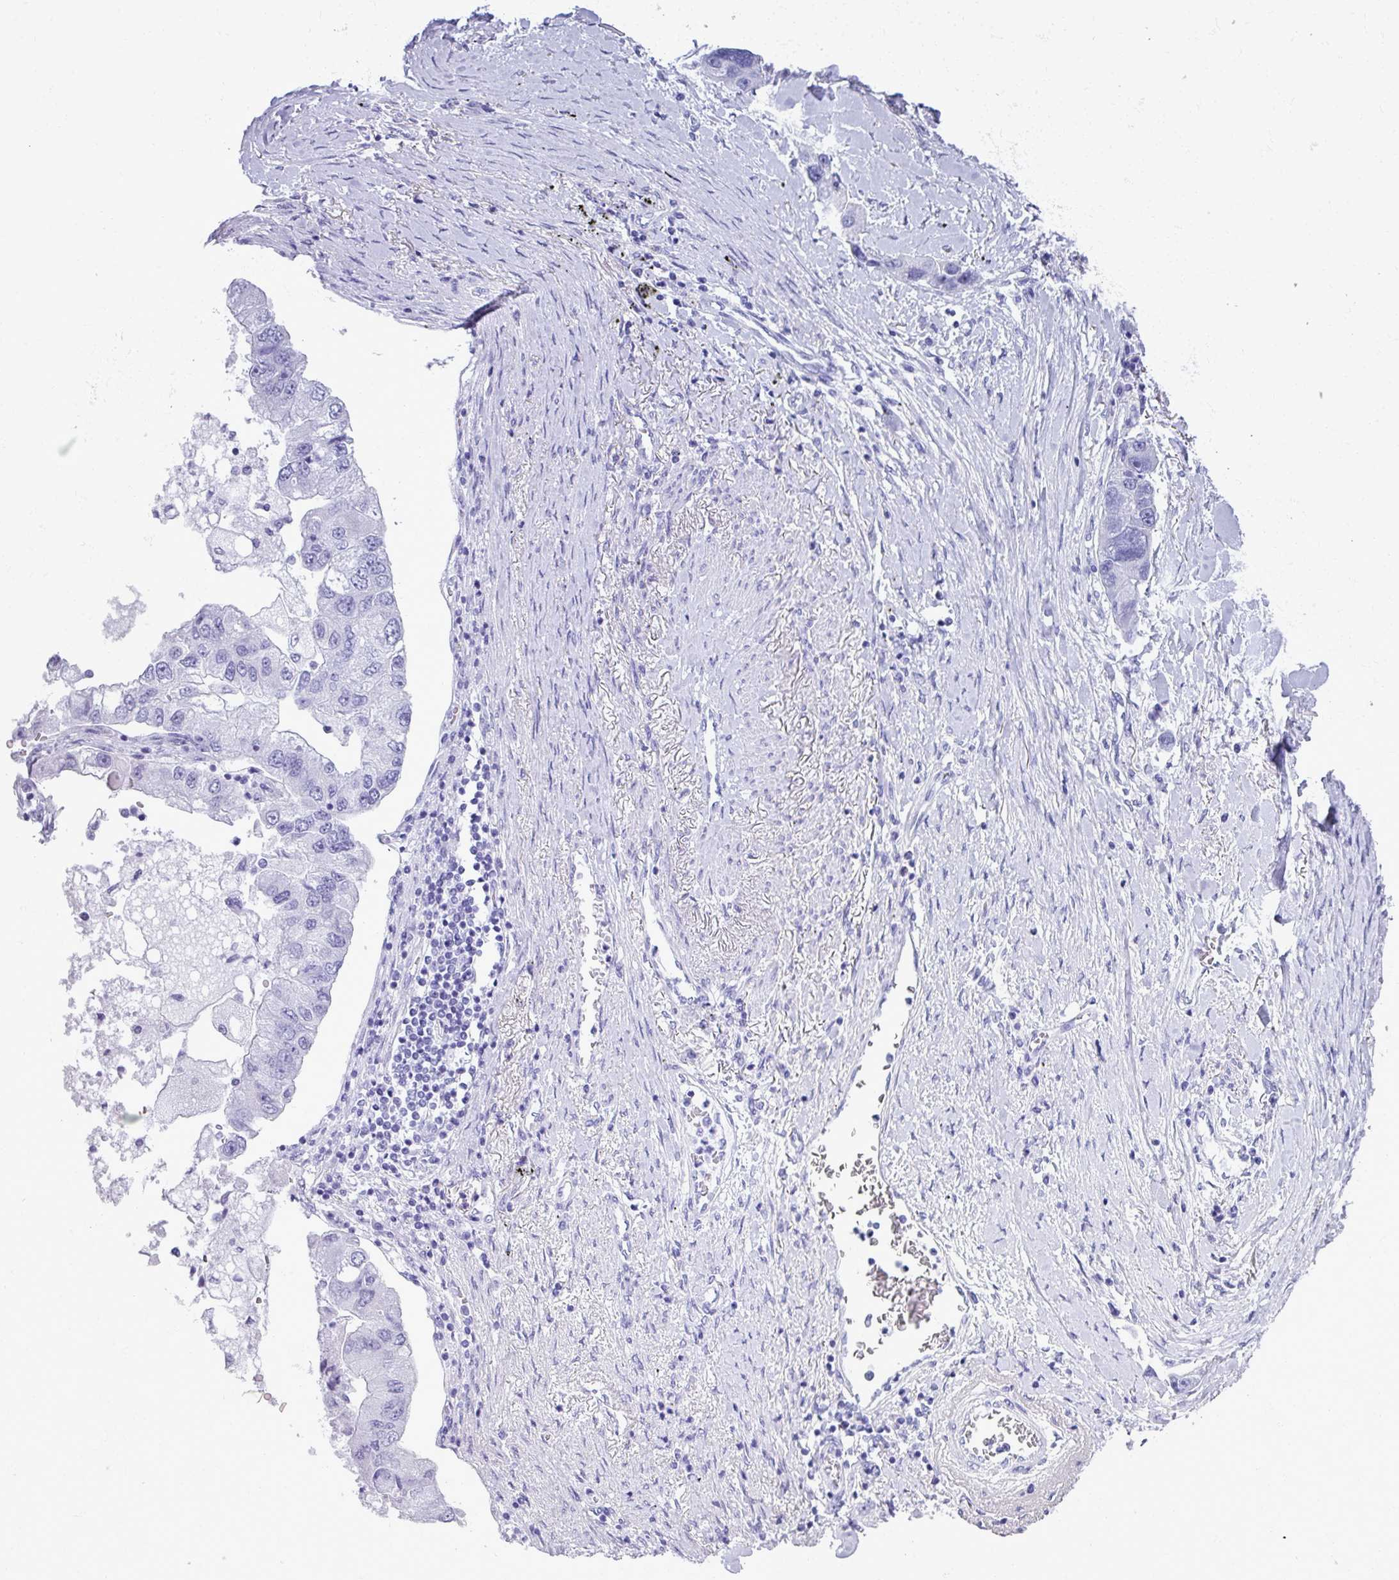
{"staining": {"intensity": "negative", "quantity": "none", "location": "none"}, "tissue": "lung cancer", "cell_type": "Tumor cells", "image_type": "cancer", "snomed": [{"axis": "morphology", "description": "Adenocarcinoma, NOS"}, {"axis": "topography", "description": "Lung"}], "caption": "A micrograph of lung cancer stained for a protein displays no brown staining in tumor cells.", "gene": "STIMATE", "patient": {"sex": "female", "age": 54}}